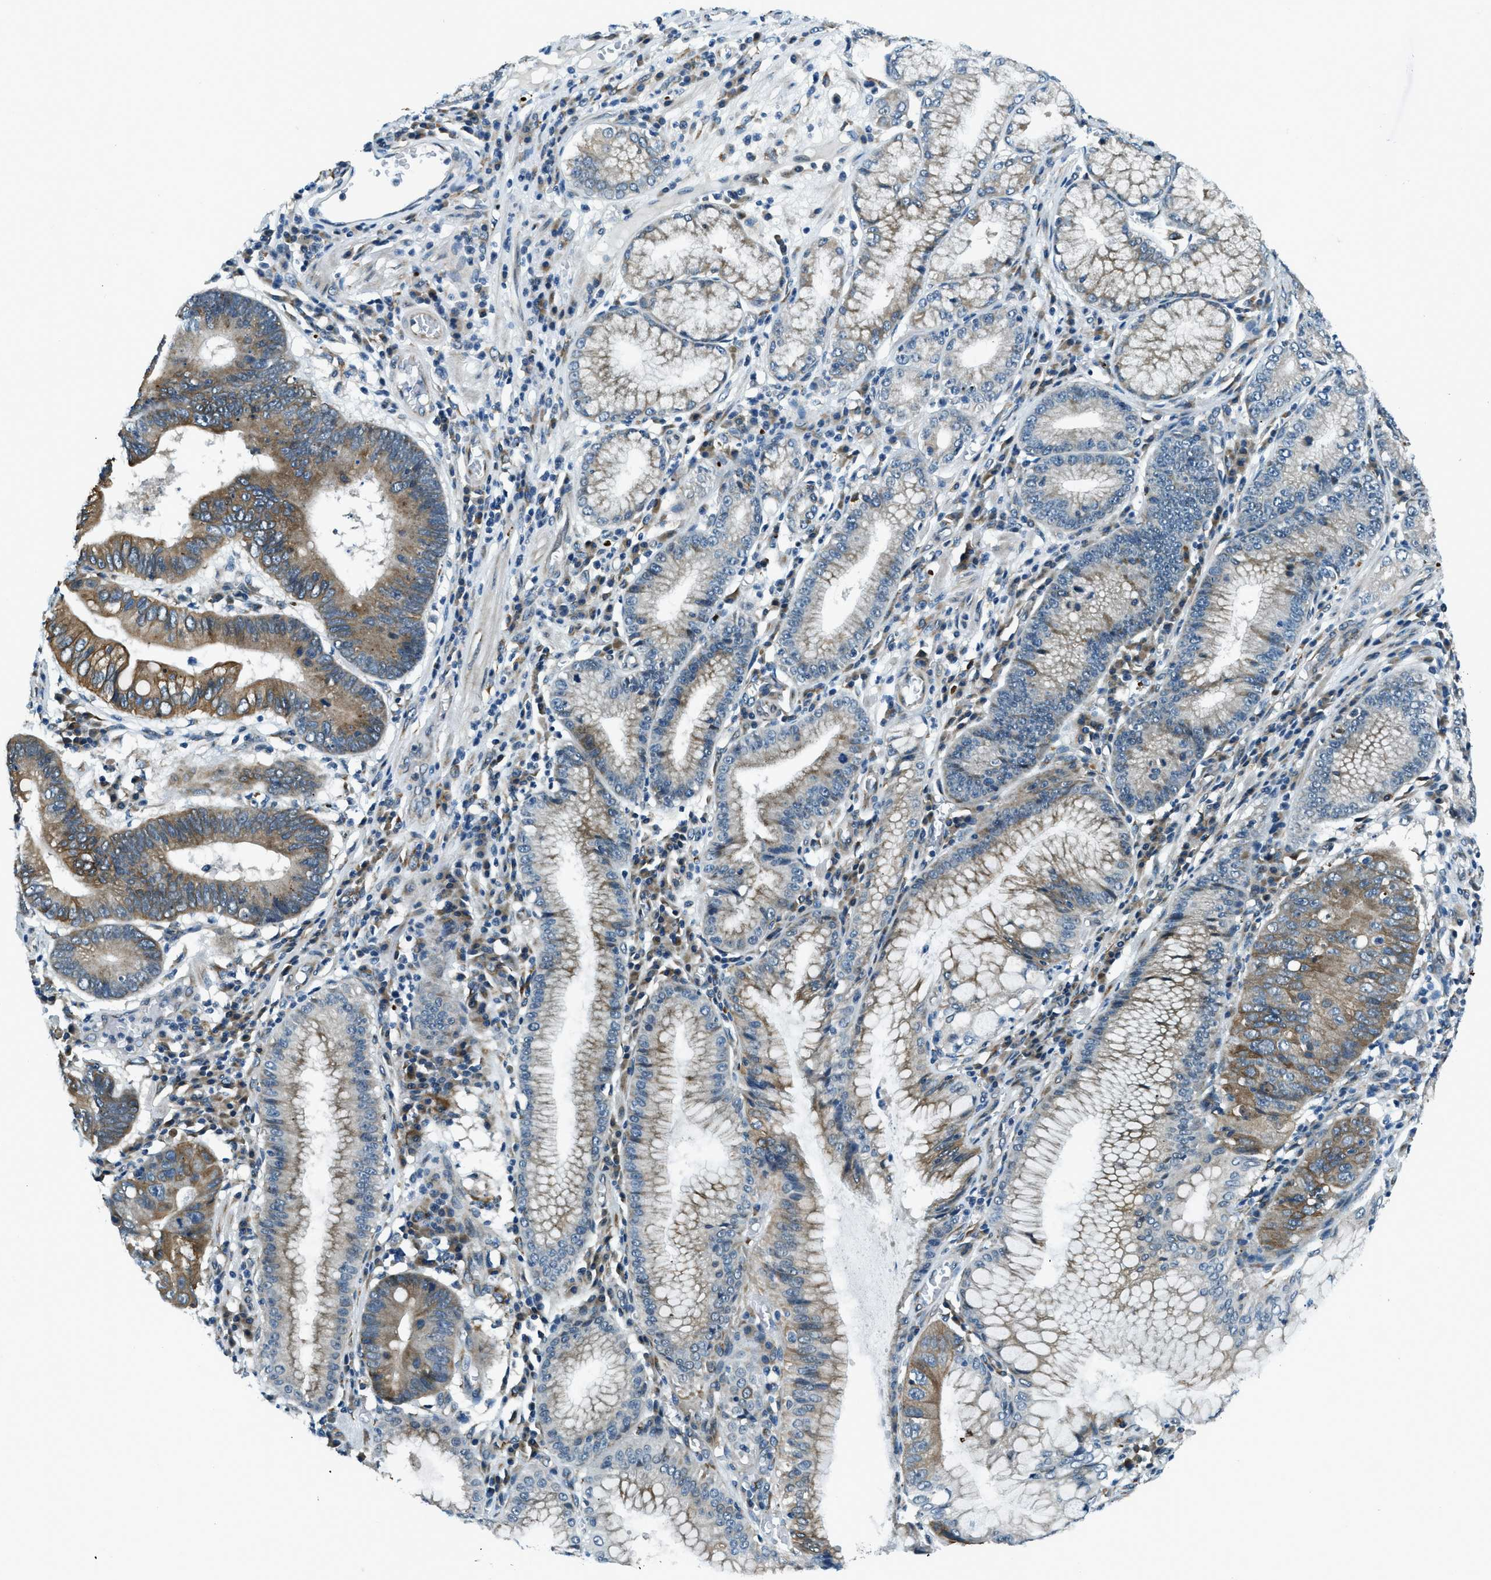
{"staining": {"intensity": "moderate", "quantity": "25%-75%", "location": "cytoplasmic/membranous"}, "tissue": "stomach cancer", "cell_type": "Tumor cells", "image_type": "cancer", "snomed": [{"axis": "morphology", "description": "Adenocarcinoma, NOS"}, {"axis": "topography", "description": "Stomach"}], "caption": "Protein staining of adenocarcinoma (stomach) tissue displays moderate cytoplasmic/membranous expression in approximately 25%-75% of tumor cells.", "gene": "GINM1", "patient": {"sex": "male", "age": 59}}